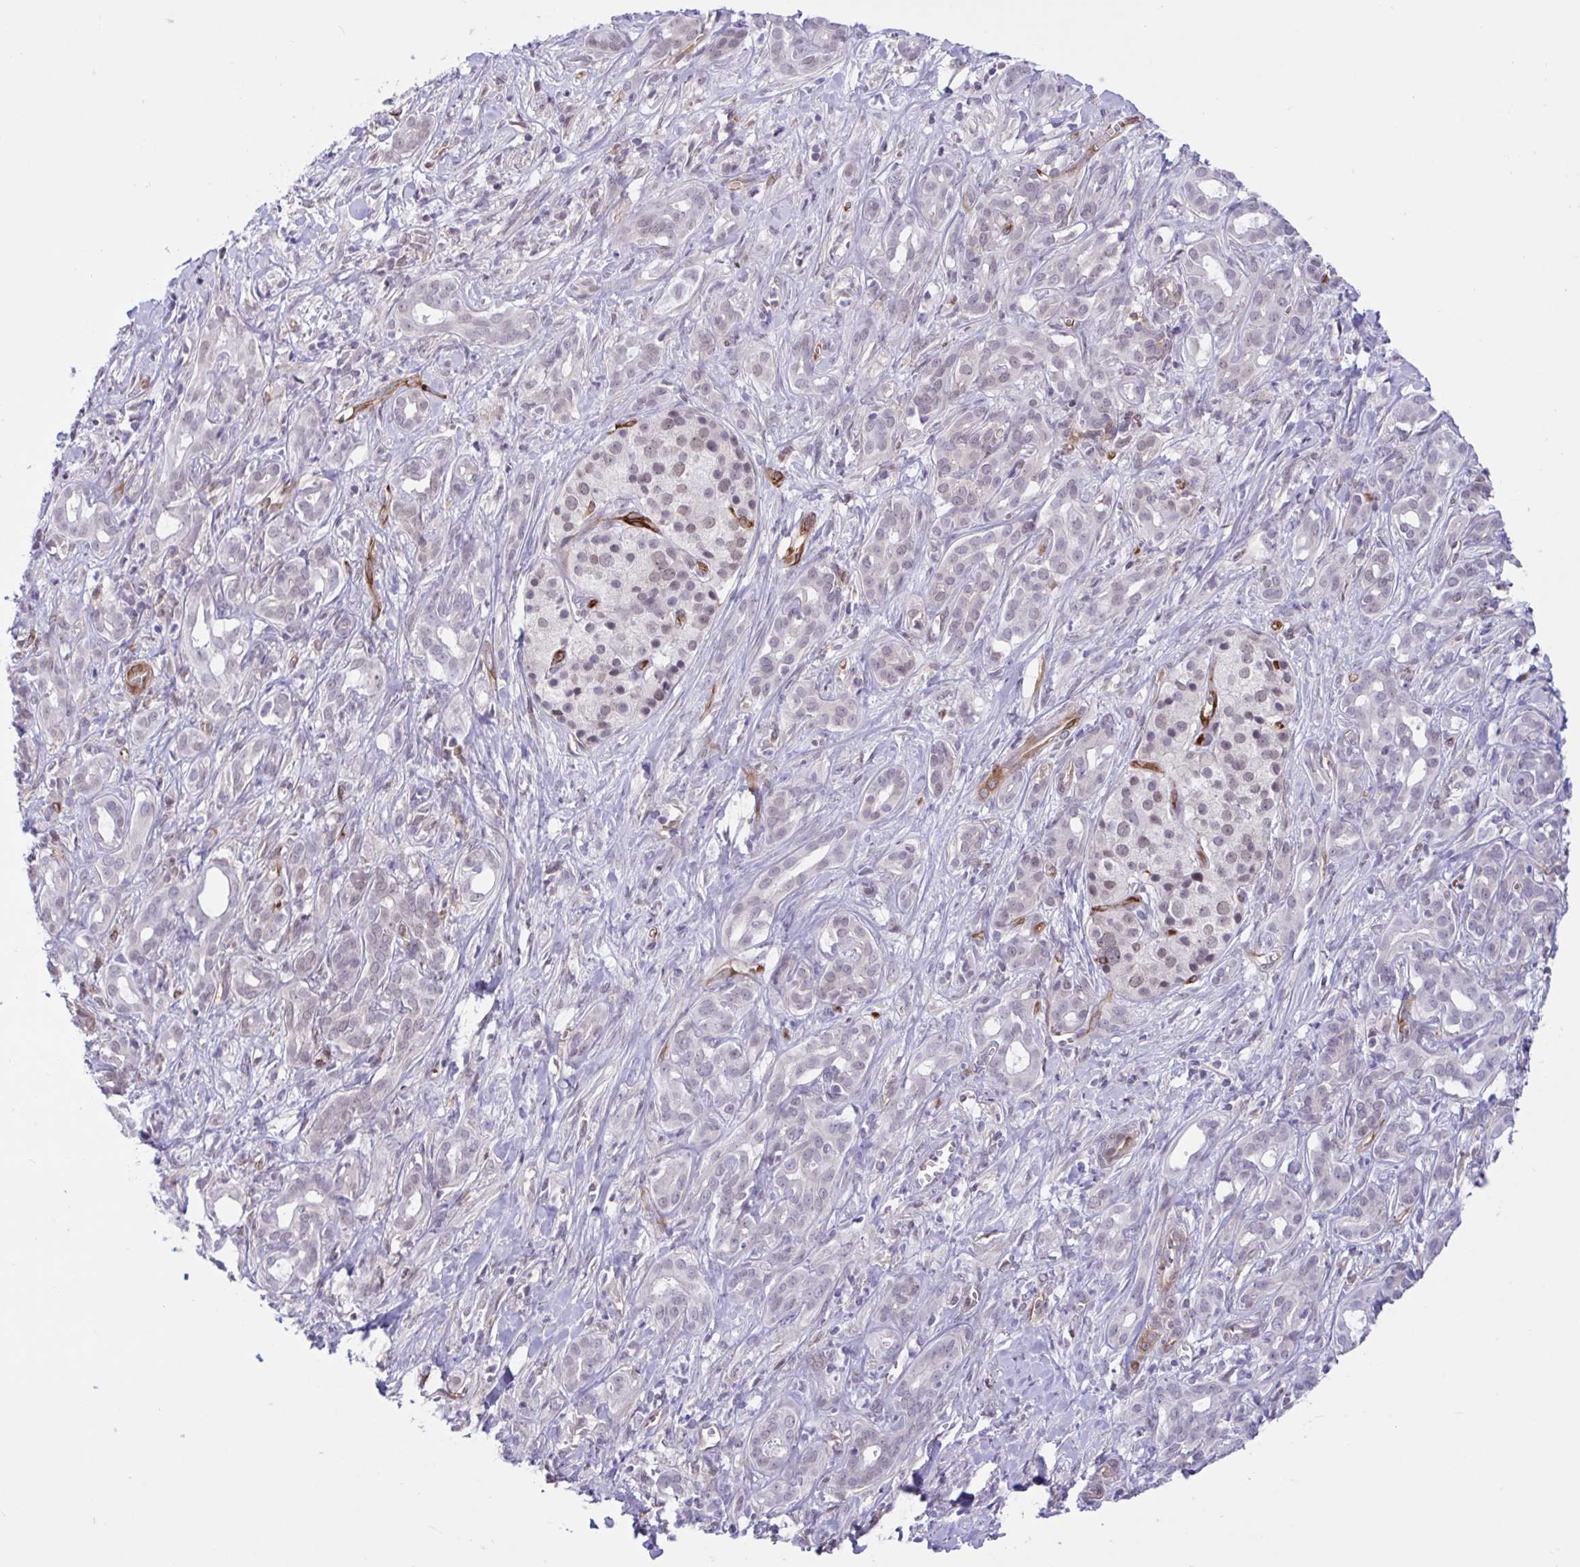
{"staining": {"intensity": "negative", "quantity": "none", "location": "none"}, "tissue": "pancreatic cancer", "cell_type": "Tumor cells", "image_type": "cancer", "snomed": [{"axis": "morphology", "description": "Adenocarcinoma, NOS"}, {"axis": "topography", "description": "Pancreas"}], "caption": "Photomicrograph shows no protein expression in tumor cells of pancreatic cancer tissue.", "gene": "EML1", "patient": {"sex": "male", "age": 61}}